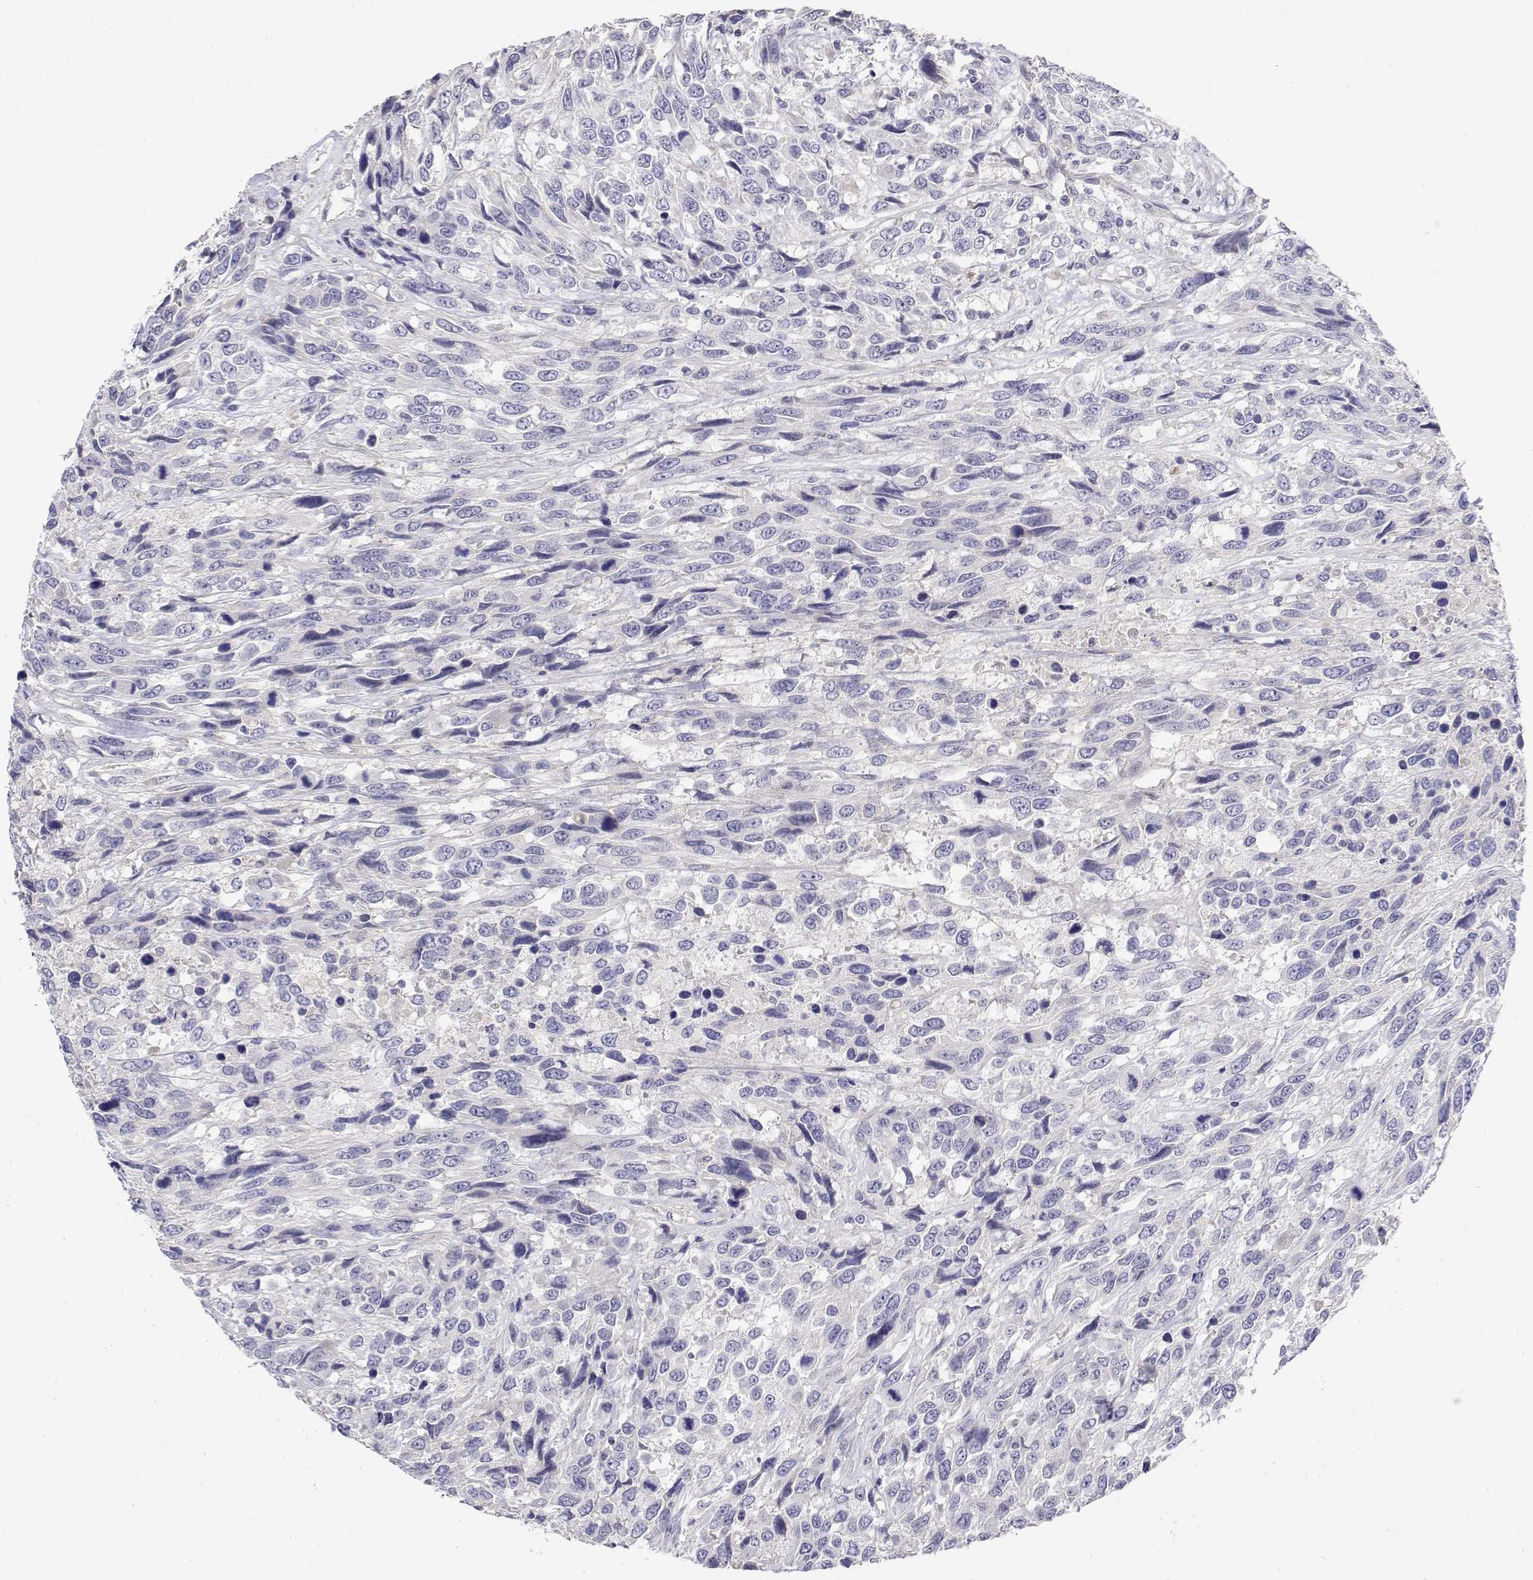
{"staining": {"intensity": "negative", "quantity": "none", "location": "none"}, "tissue": "urothelial cancer", "cell_type": "Tumor cells", "image_type": "cancer", "snomed": [{"axis": "morphology", "description": "Urothelial carcinoma, High grade"}, {"axis": "topography", "description": "Urinary bladder"}], "caption": "The IHC image has no significant positivity in tumor cells of urothelial carcinoma (high-grade) tissue.", "gene": "GGACT", "patient": {"sex": "female", "age": 70}}